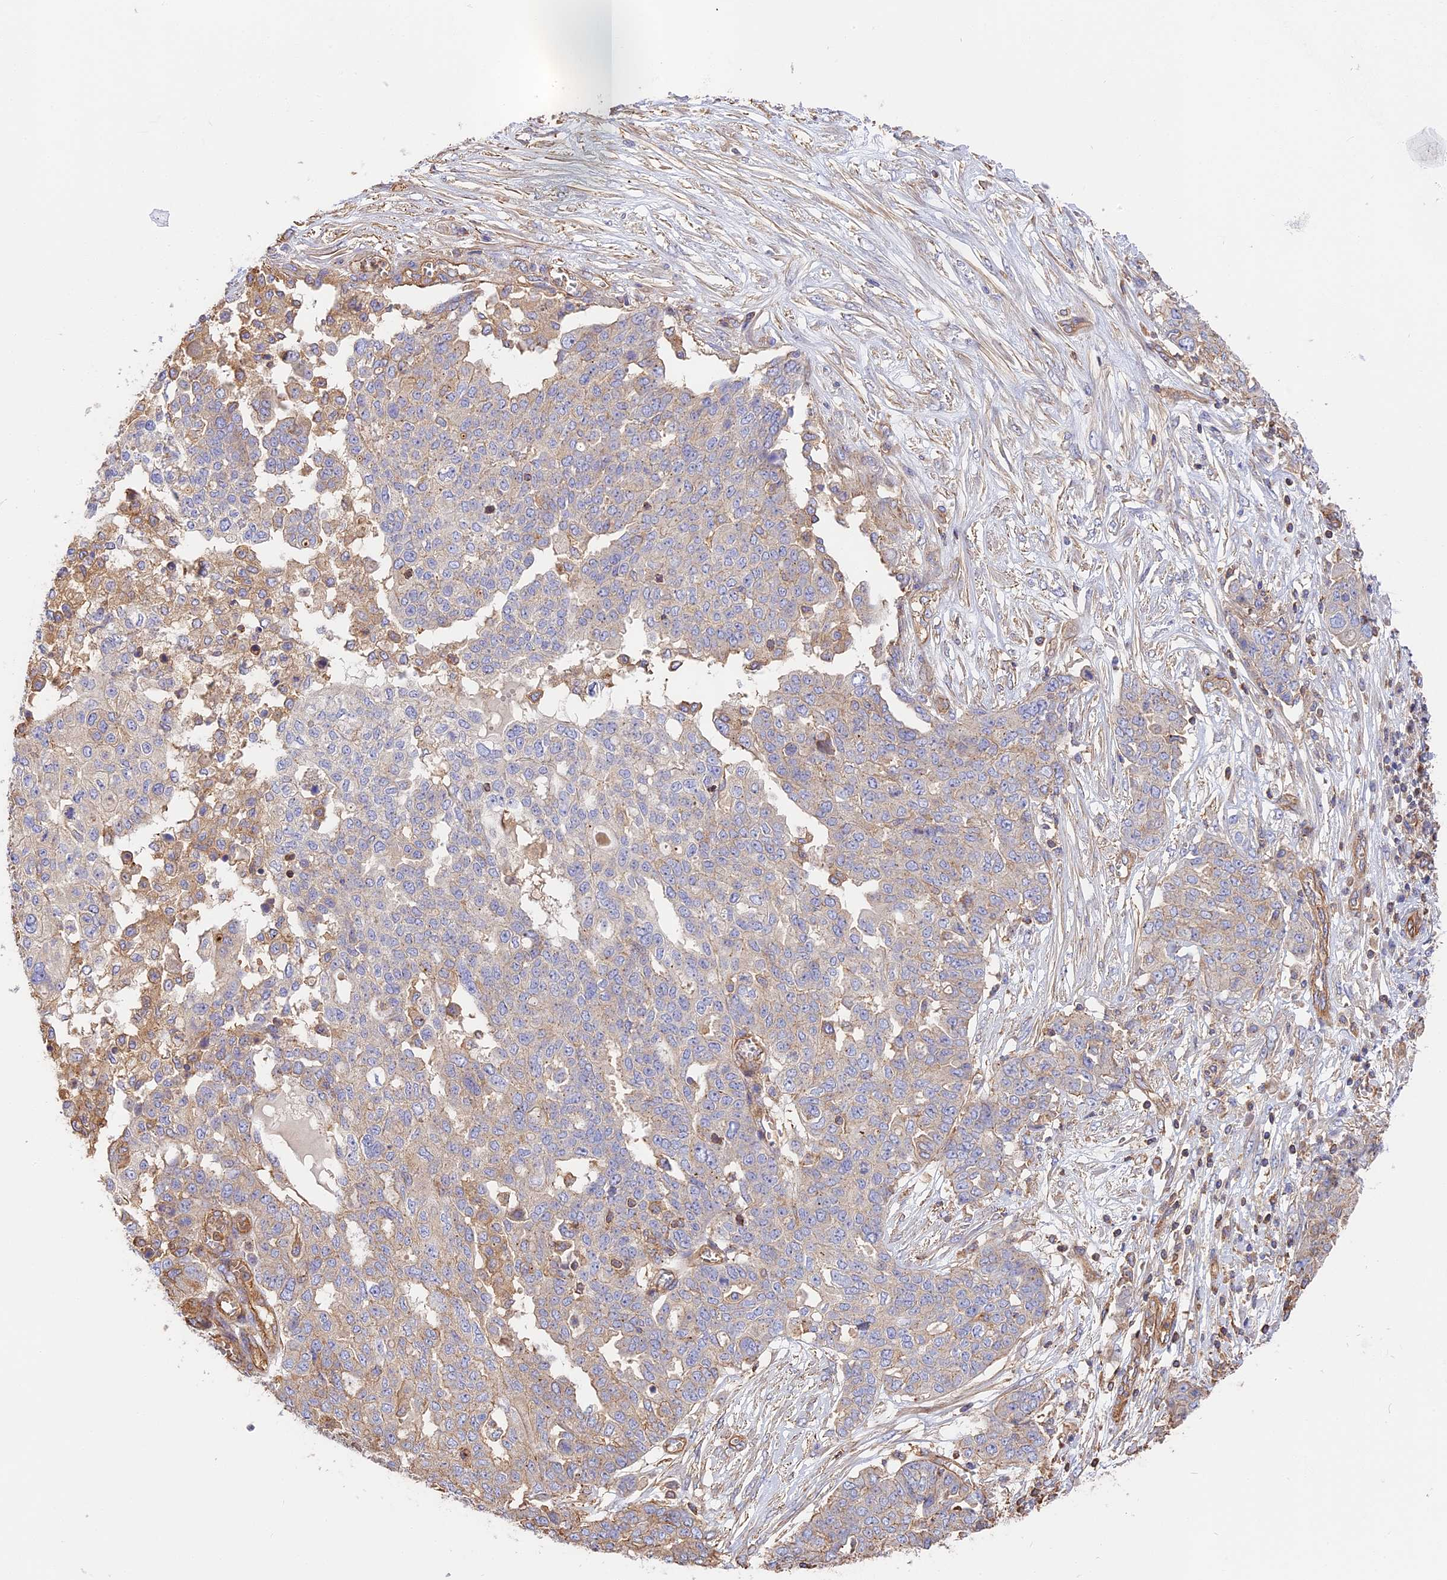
{"staining": {"intensity": "weak", "quantity": "25%-75%", "location": "cytoplasmic/membranous"}, "tissue": "ovarian cancer", "cell_type": "Tumor cells", "image_type": "cancer", "snomed": [{"axis": "morphology", "description": "Cystadenocarcinoma, serous, NOS"}, {"axis": "topography", "description": "Soft tissue"}, {"axis": "topography", "description": "Ovary"}], "caption": "Ovarian cancer (serous cystadenocarcinoma) stained with a protein marker reveals weak staining in tumor cells.", "gene": "VPS18", "patient": {"sex": "female", "age": 57}}